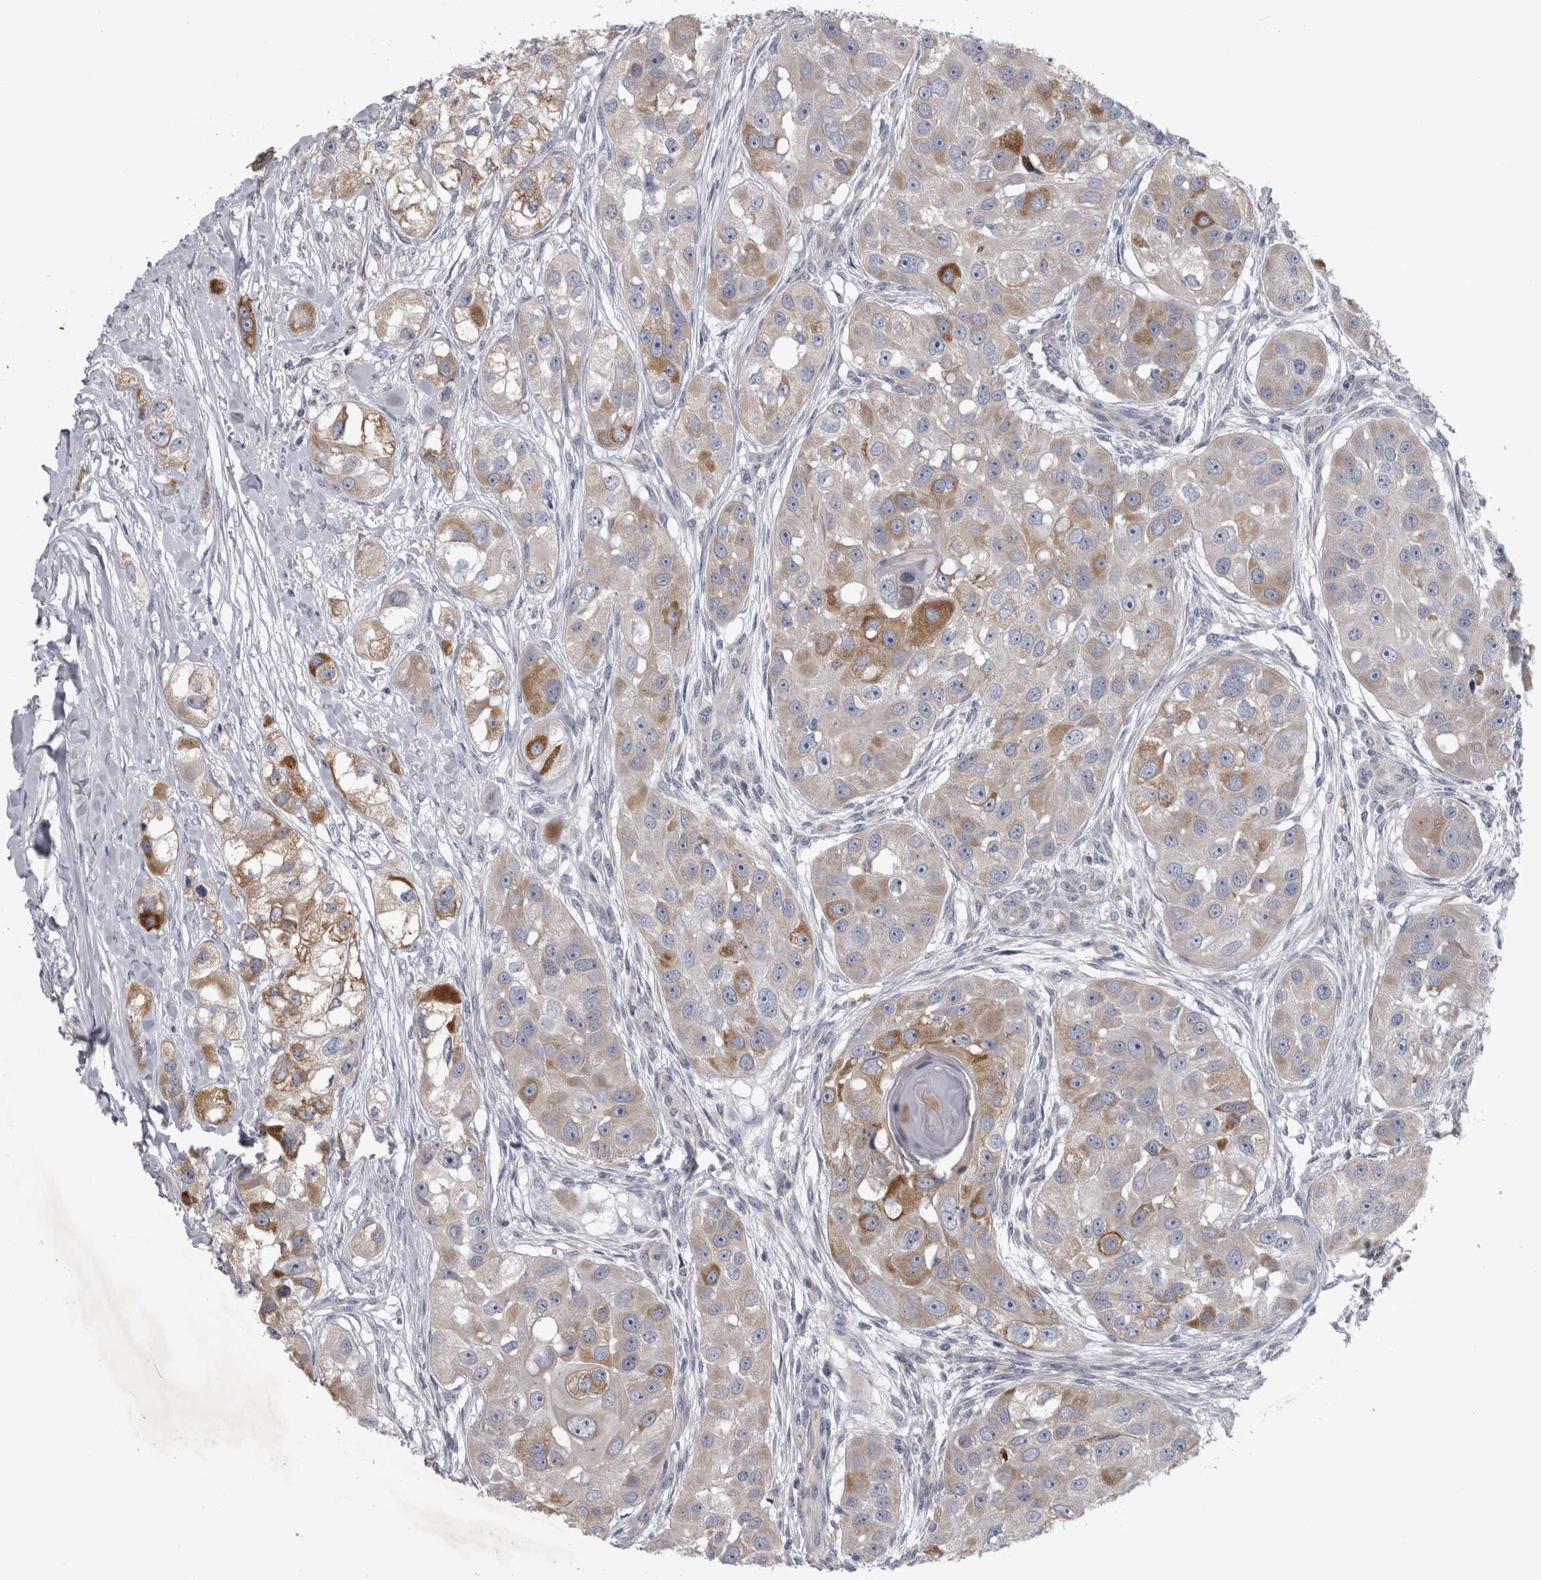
{"staining": {"intensity": "moderate", "quantity": "<25%", "location": "cytoplasmic/membranous"}, "tissue": "head and neck cancer", "cell_type": "Tumor cells", "image_type": "cancer", "snomed": [{"axis": "morphology", "description": "Normal tissue, NOS"}, {"axis": "morphology", "description": "Squamous cell carcinoma, NOS"}, {"axis": "topography", "description": "Skeletal muscle"}, {"axis": "topography", "description": "Head-Neck"}], "caption": "A photomicrograph showing moderate cytoplasmic/membranous expression in about <25% of tumor cells in head and neck cancer (squamous cell carcinoma), as visualized by brown immunohistochemical staining.", "gene": "DBT", "patient": {"sex": "male", "age": 51}}